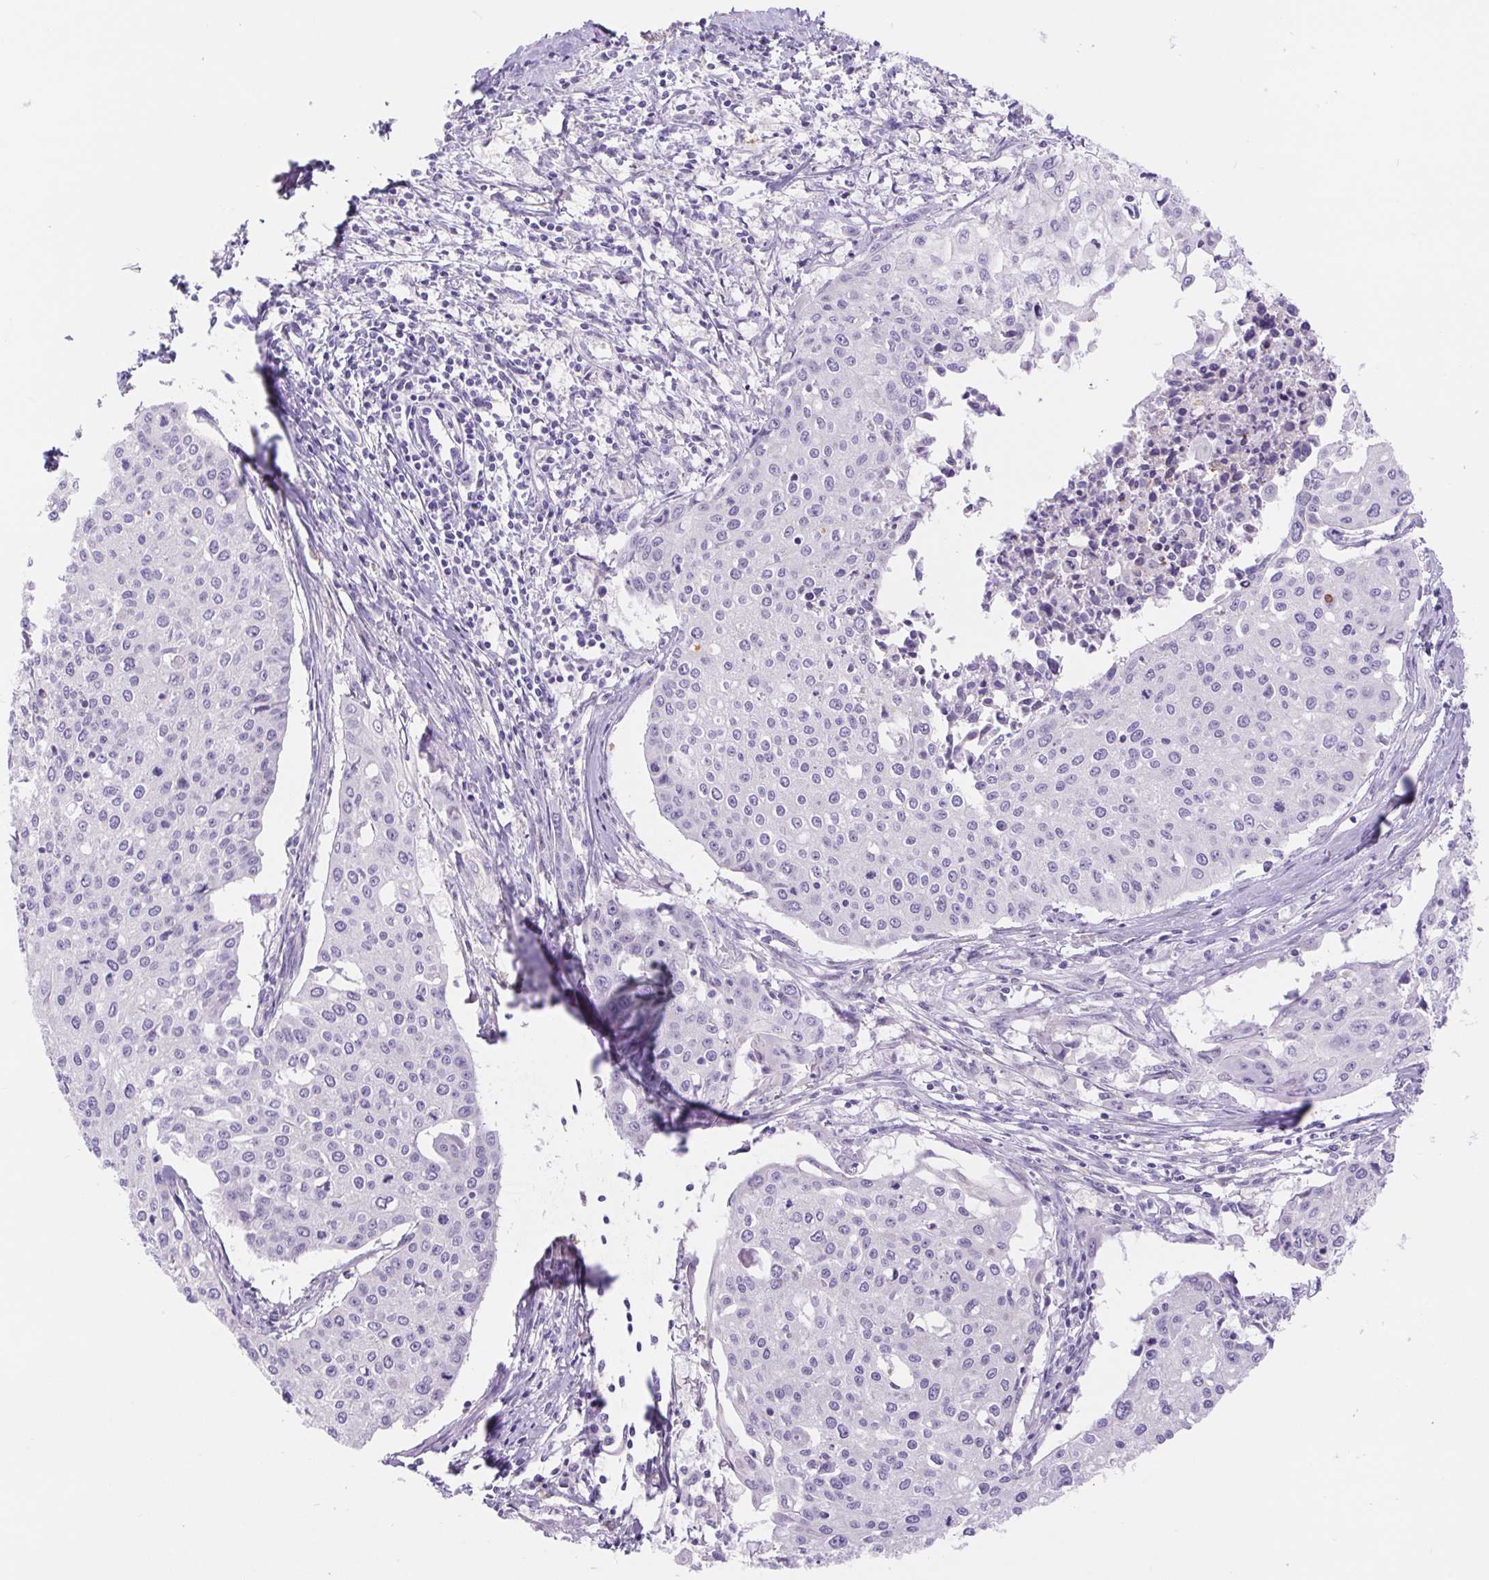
{"staining": {"intensity": "negative", "quantity": "none", "location": "none"}, "tissue": "cervical cancer", "cell_type": "Tumor cells", "image_type": "cancer", "snomed": [{"axis": "morphology", "description": "Squamous cell carcinoma, NOS"}, {"axis": "topography", "description": "Cervix"}], "caption": "The image exhibits no staining of tumor cells in cervical cancer (squamous cell carcinoma). (Stains: DAB (3,3'-diaminobenzidine) IHC with hematoxylin counter stain, Microscopy: brightfield microscopy at high magnification).", "gene": "DYNC2LI1", "patient": {"sex": "female", "age": 38}}